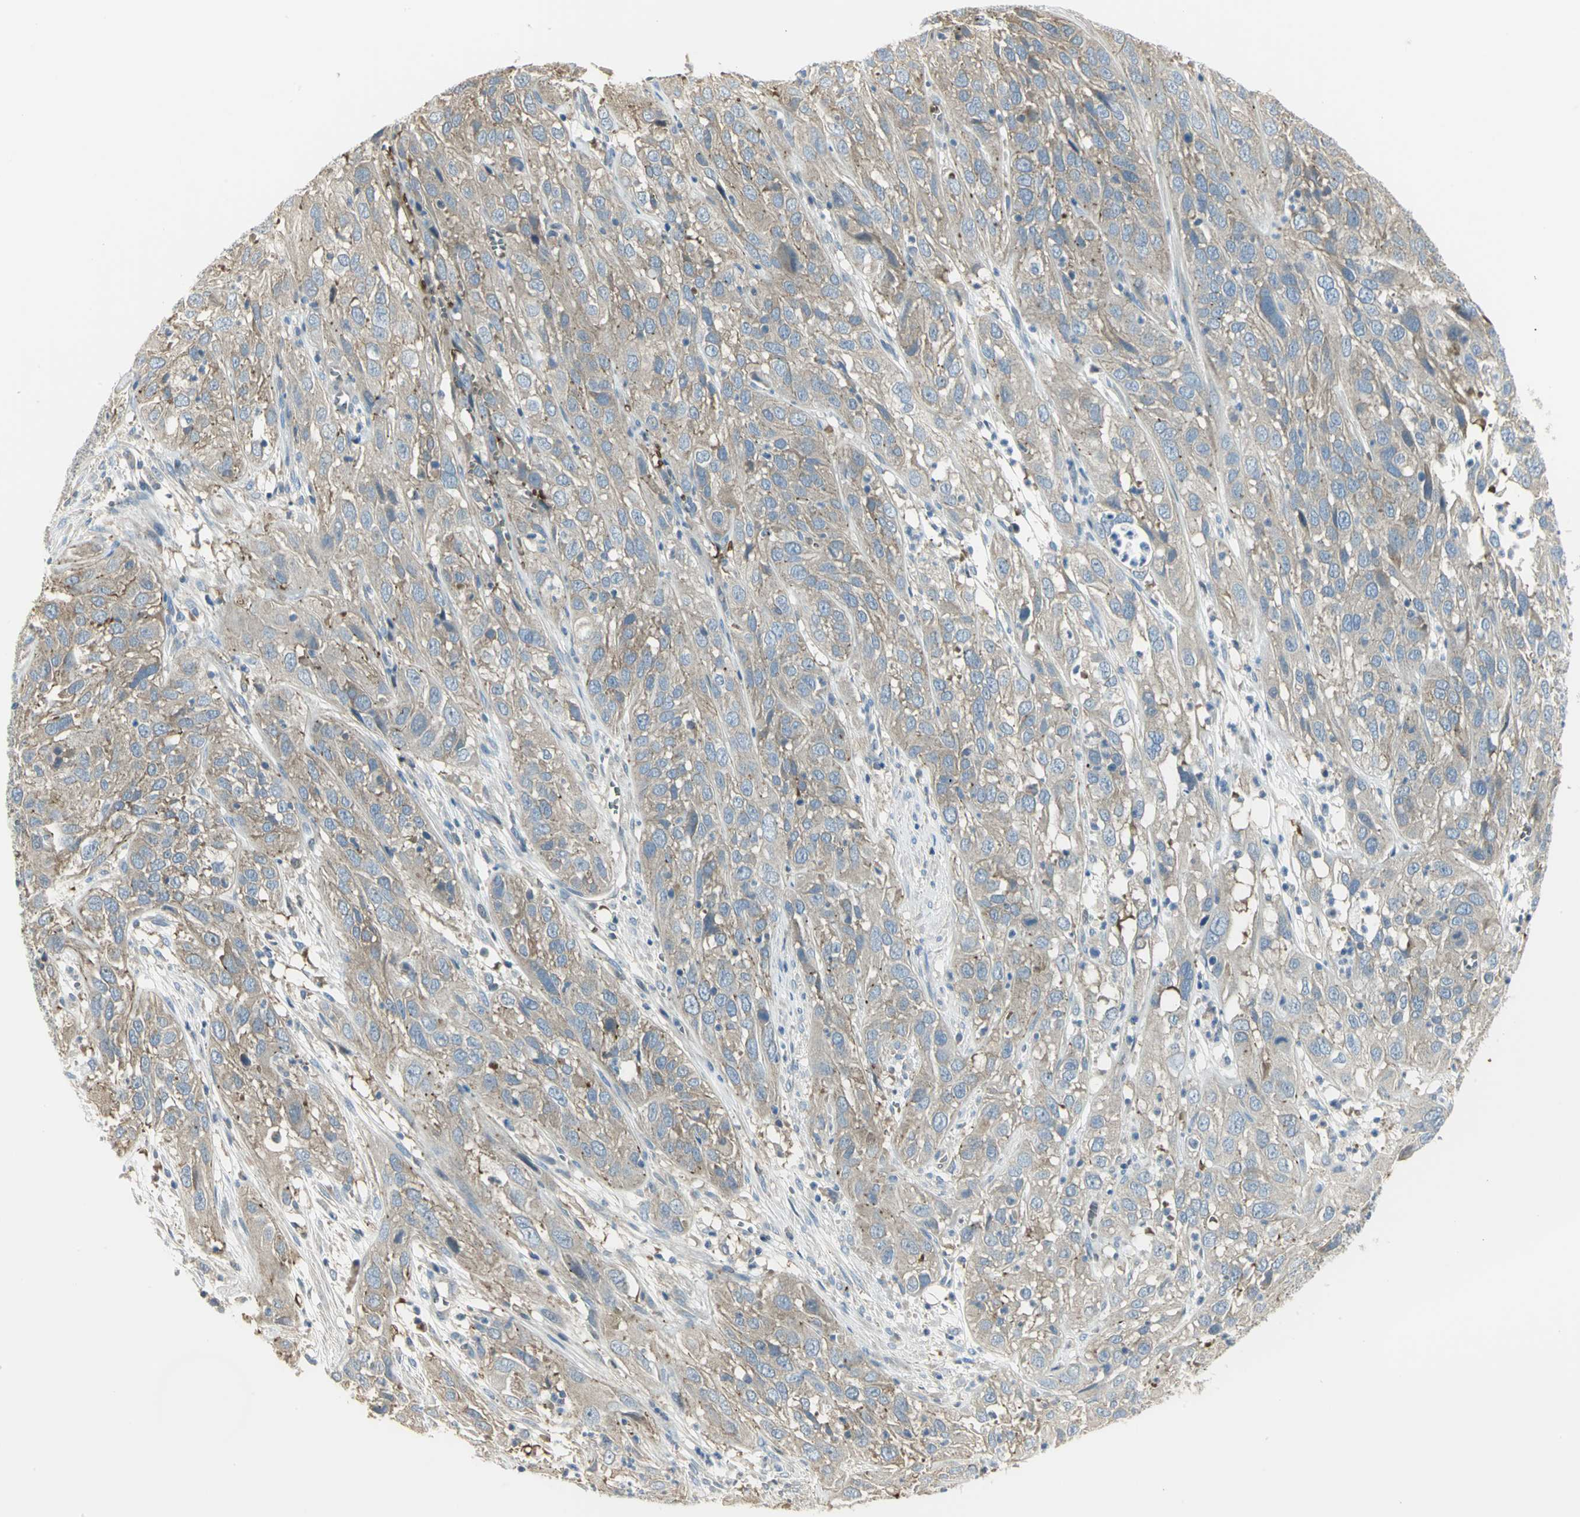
{"staining": {"intensity": "weak", "quantity": ">75%", "location": "cytoplasmic/membranous"}, "tissue": "cervical cancer", "cell_type": "Tumor cells", "image_type": "cancer", "snomed": [{"axis": "morphology", "description": "Squamous cell carcinoma, NOS"}, {"axis": "topography", "description": "Cervix"}], "caption": "An IHC micrograph of tumor tissue is shown. Protein staining in brown shows weak cytoplasmic/membranous positivity in cervical cancer (squamous cell carcinoma) within tumor cells. (Brightfield microscopy of DAB IHC at high magnification).", "gene": "ANK1", "patient": {"sex": "female", "age": 32}}